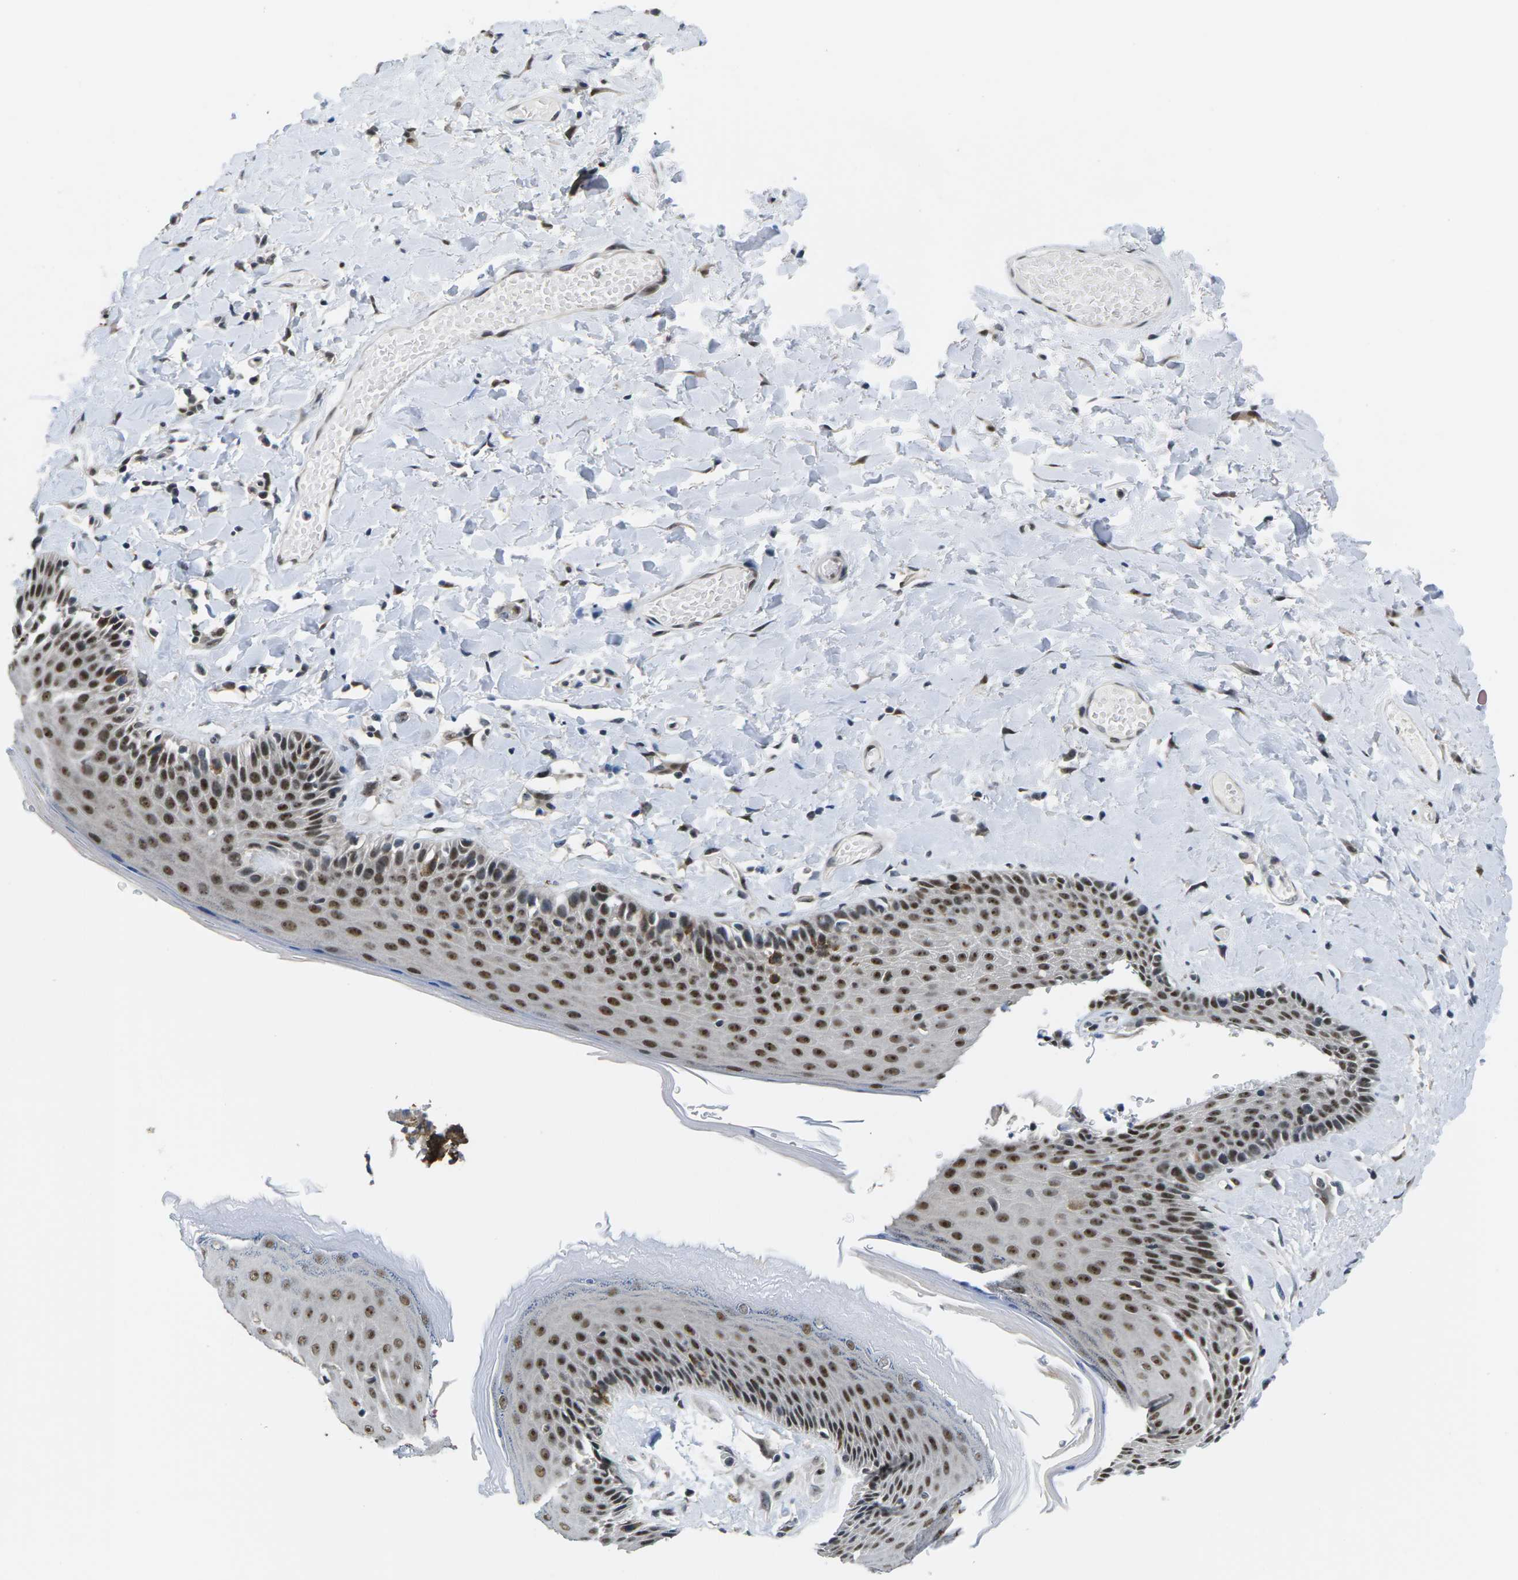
{"staining": {"intensity": "moderate", "quantity": ">75%", "location": "nuclear"}, "tissue": "skin", "cell_type": "Epidermal cells", "image_type": "normal", "snomed": [{"axis": "morphology", "description": "Normal tissue, NOS"}, {"axis": "topography", "description": "Anal"}], "caption": "IHC photomicrograph of normal skin stained for a protein (brown), which displays medium levels of moderate nuclear expression in about >75% of epidermal cells.", "gene": "NSRP1", "patient": {"sex": "male", "age": 69}}